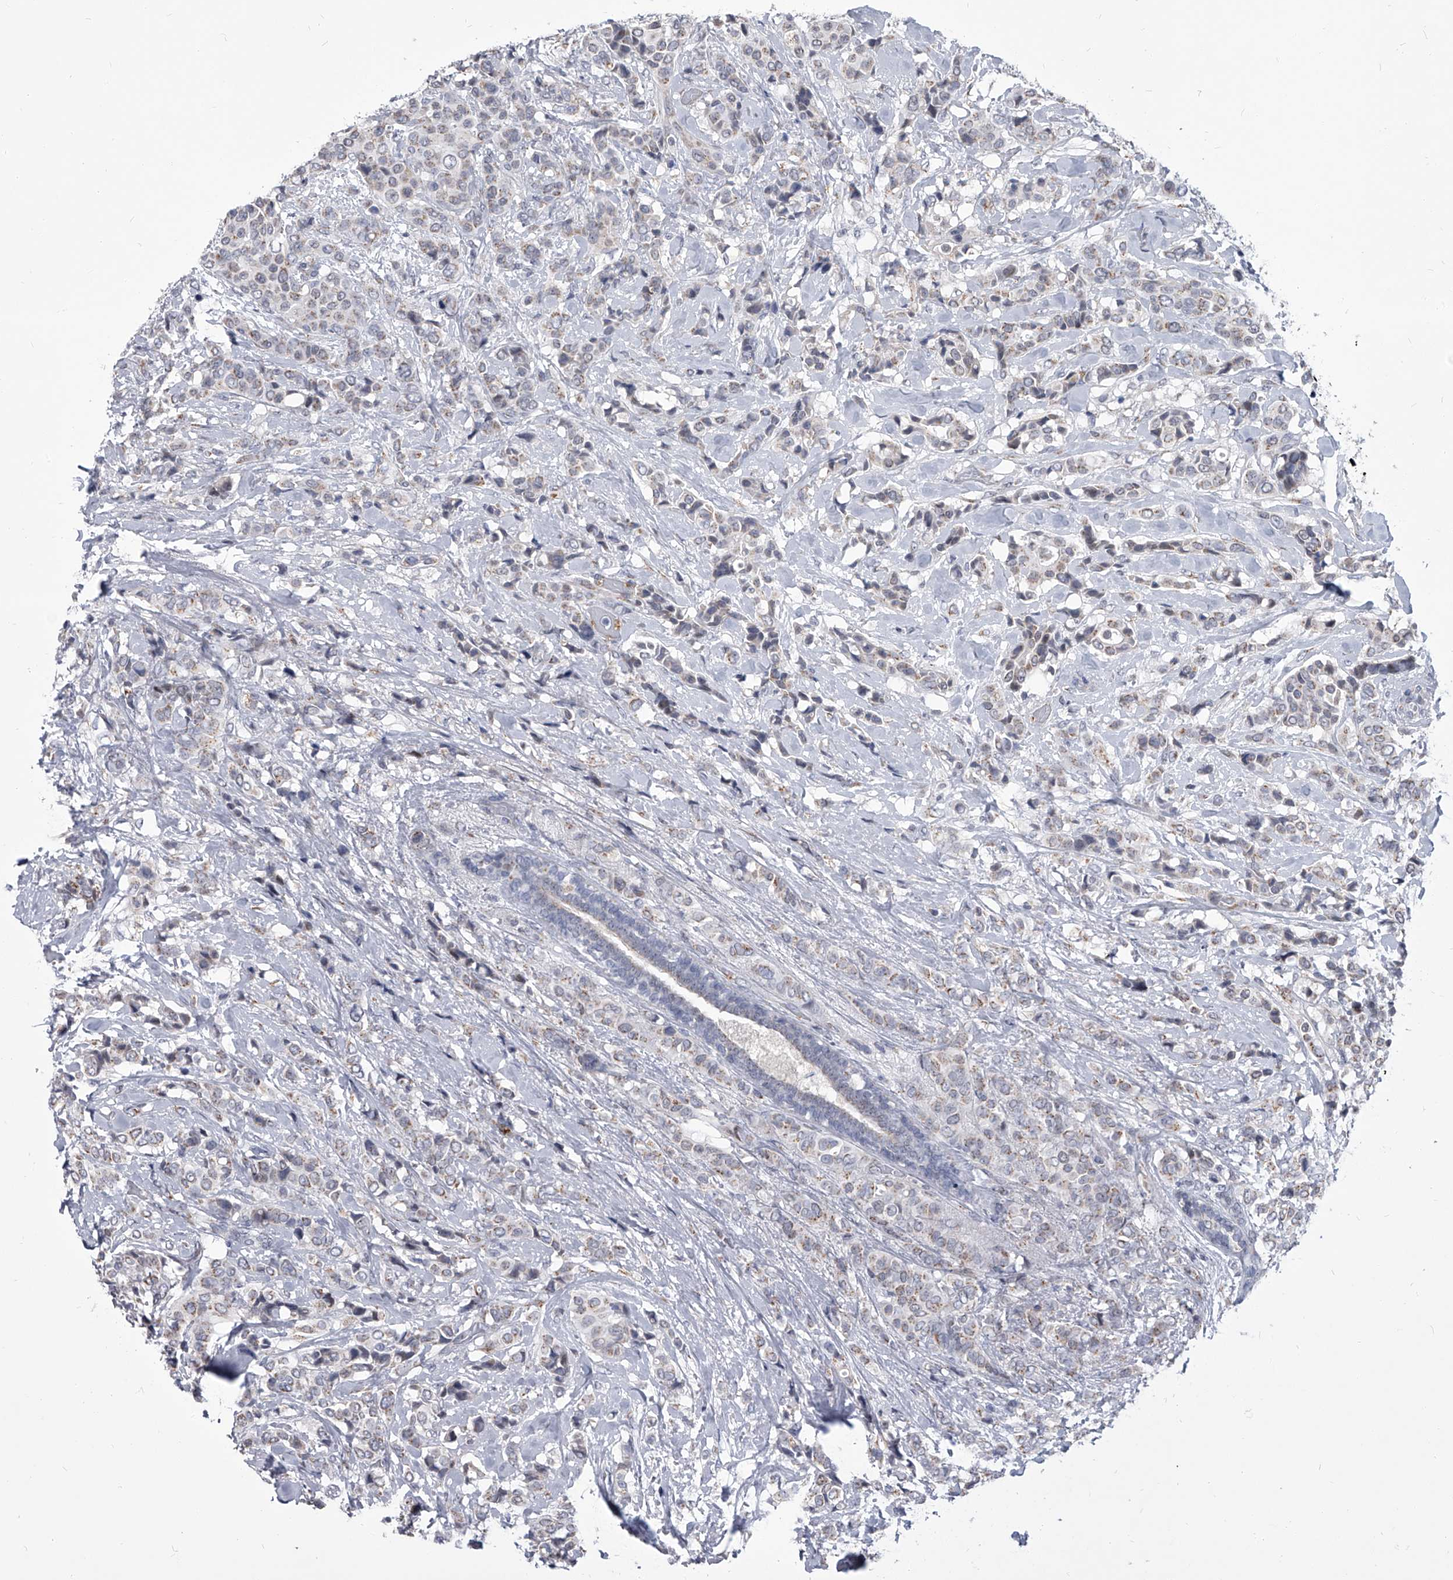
{"staining": {"intensity": "weak", "quantity": "25%-75%", "location": "cytoplasmic/membranous"}, "tissue": "breast cancer", "cell_type": "Tumor cells", "image_type": "cancer", "snomed": [{"axis": "morphology", "description": "Lobular carcinoma"}, {"axis": "topography", "description": "Breast"}], "caption": "IHC (DAB (3,3'-diaminobenzidine)) staining of human breast cancer displays weak cytoplasmic/membranous protein expression in about 25%-75% of tumor cells. (DAB IHC, brown staining for protein, blue staining for nuclei).", "gene": "EVA1C", "patient": {"sex": "female", "age": 51}}